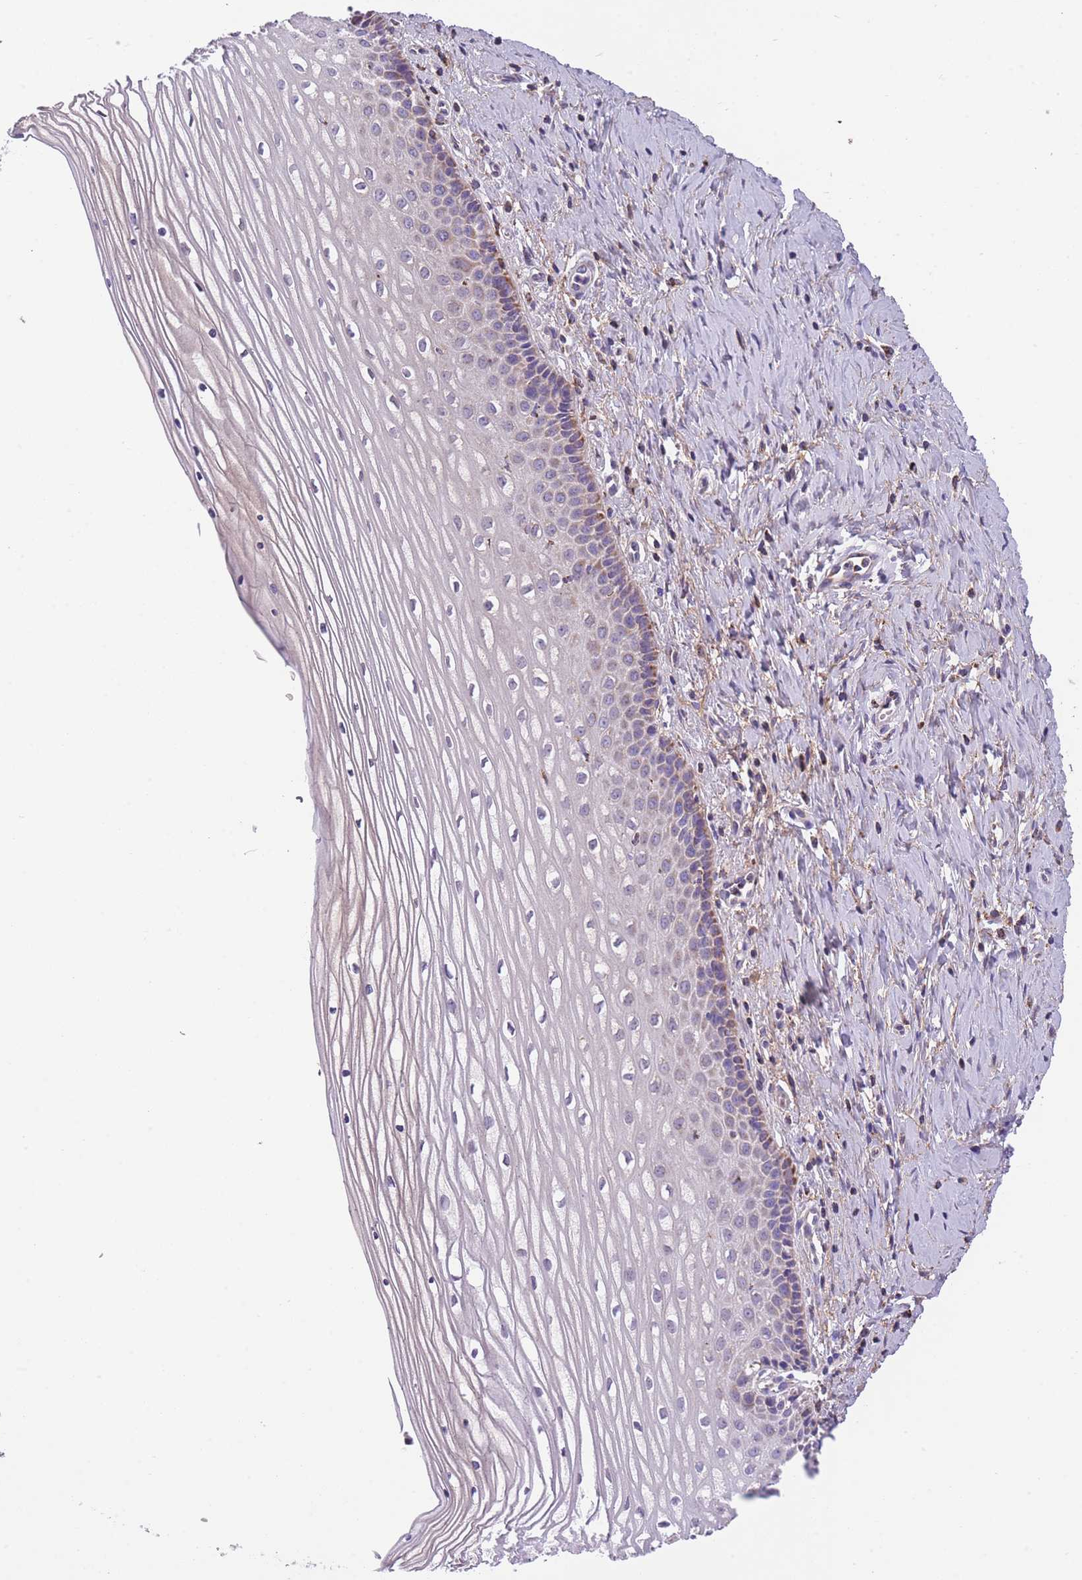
{"staining": {"intensity": "negative", "quantity": "none", "location": "none"}, "tissue": "cervix", "cell_type": "Glandular cells", "image_type": "normal", "snomed": [{"axis": "morphology", "description": "Normal tissue, NOS"}, {"axis": "topography", "description": "Cervix"}], "caption": "A micrograph of human cervix is negative for staining in glandular cells. (DAB immunohistochemistry visualized using brightfield microscopy, high magnification).", "gene": "ST3GAL3", "patient": {"sex": "female", "age": 47}}